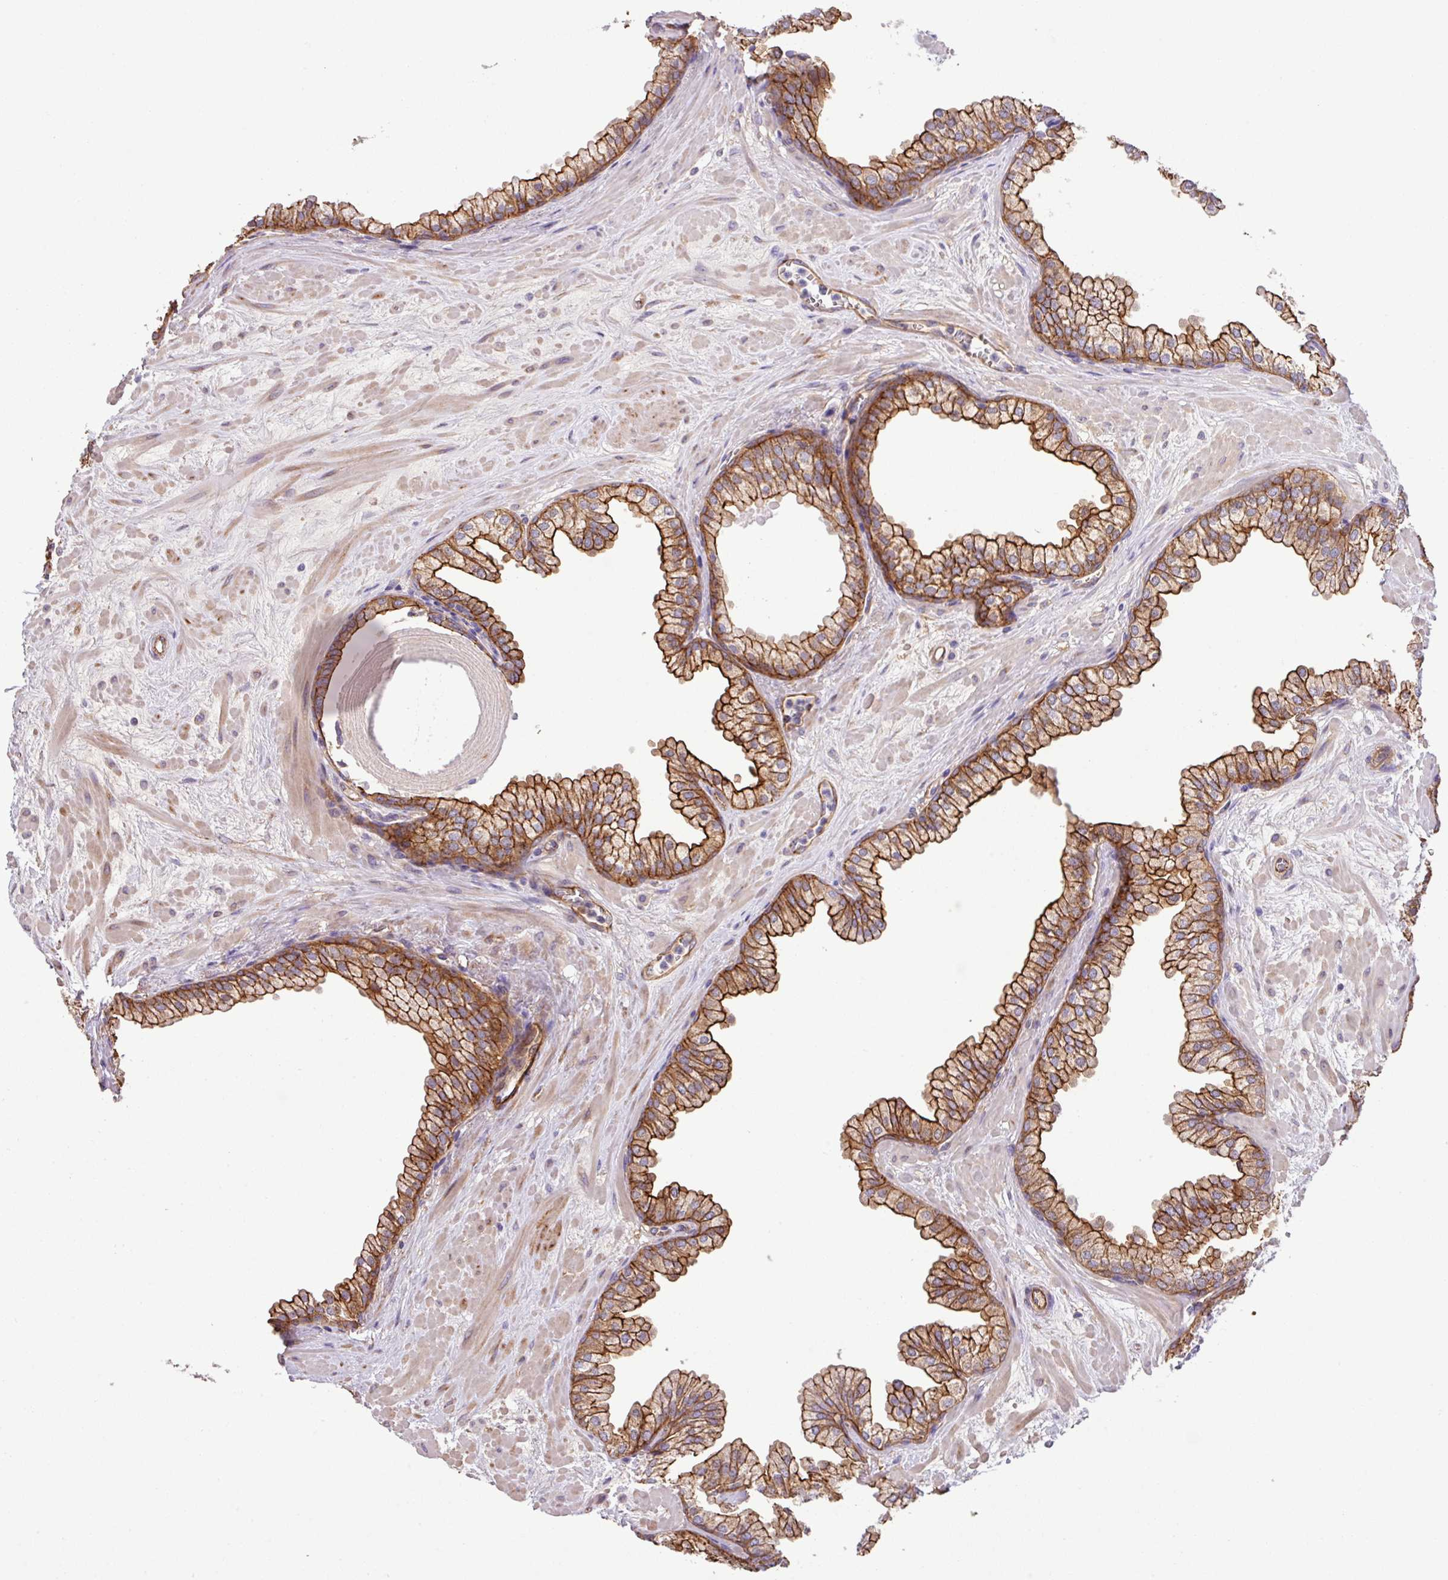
{"staining": {"intensity": "strong", "quantity": ">75%", "location": "cytoplasmic/membranous"}, "tissue": "prostate", "cell_type": "Glandular cells", "image_type": "normal", "snomed": [{"axis": "morphology", "description": "Normal tissue, NOS"}, {"axis": "topography", "description": "Prostate"}, {"axis": "topography", "description": "Peripheral nerve tissue"}], "caption": "IHC (DAB) staining of normal prostate shows strong cytoplasmic/membranous protein staining in about >75% of glandular cells.", "gene": "LRRC53", "patient": {"sex": "male", "age": 61}}